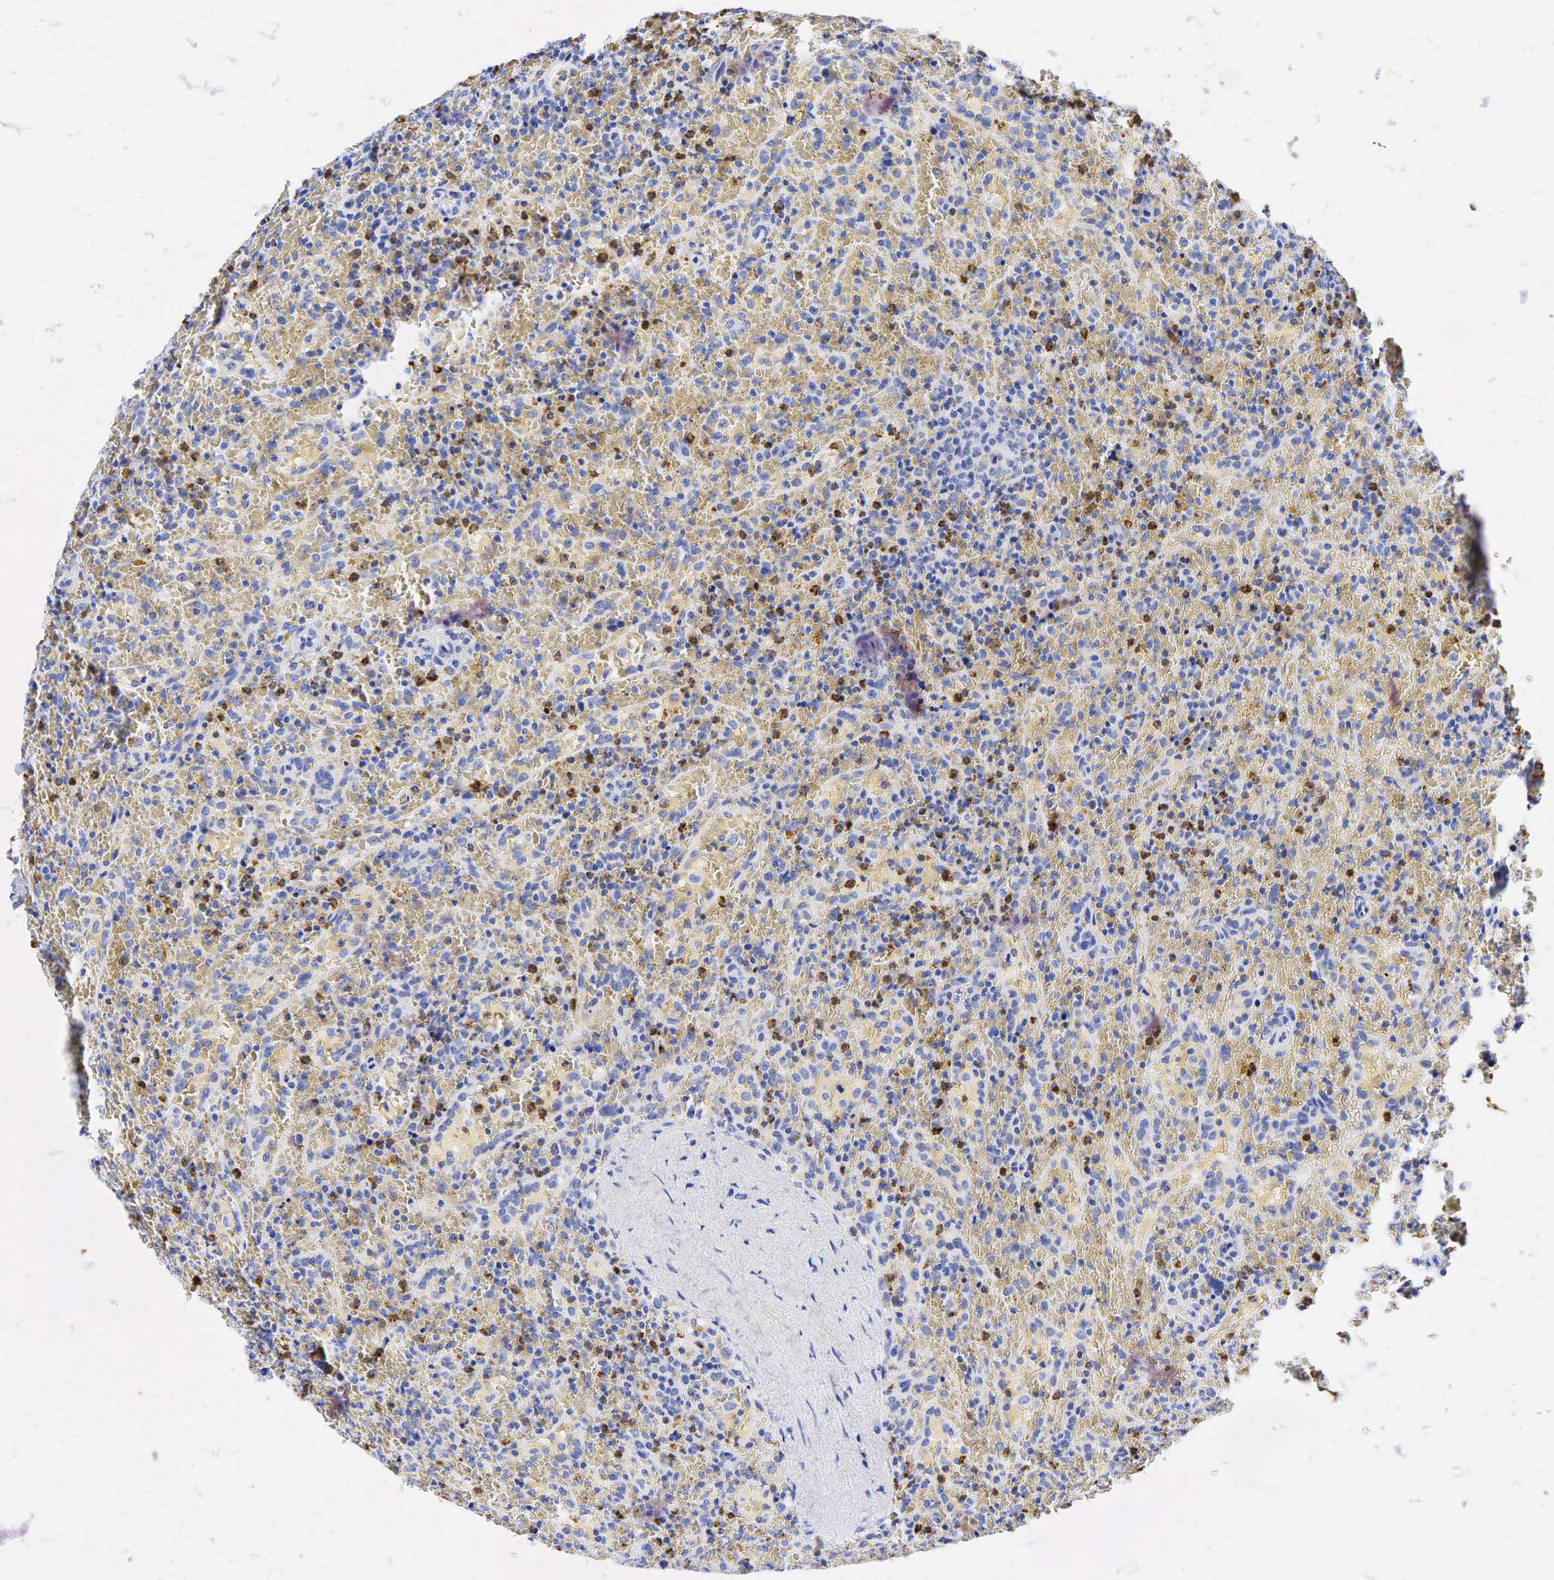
{"staining": {"intensity": "negative", "quantity": "none", "location": "none"}, "tissue": "lymphoma", "cell_type": "Tumor cells", "image_type": "cancer", "snomed": [{"axis": "morphology", "description": "Malignant lymphoma, non-Hodgkin's type, High grade"}, {"axis": "topography", "description": "Spleen"}, {"axis": "topography", "description": "Lymph node"}], "caption": "A high-resolution histopathology image shows immunohistochemistry (IHC) staining of high-grade malignant lymphoma, non-Hodgkin's type, which shows no significant staining in tumor cells.", "gene": "FUT4", "patient": {"sex": "female", "age": 70}}